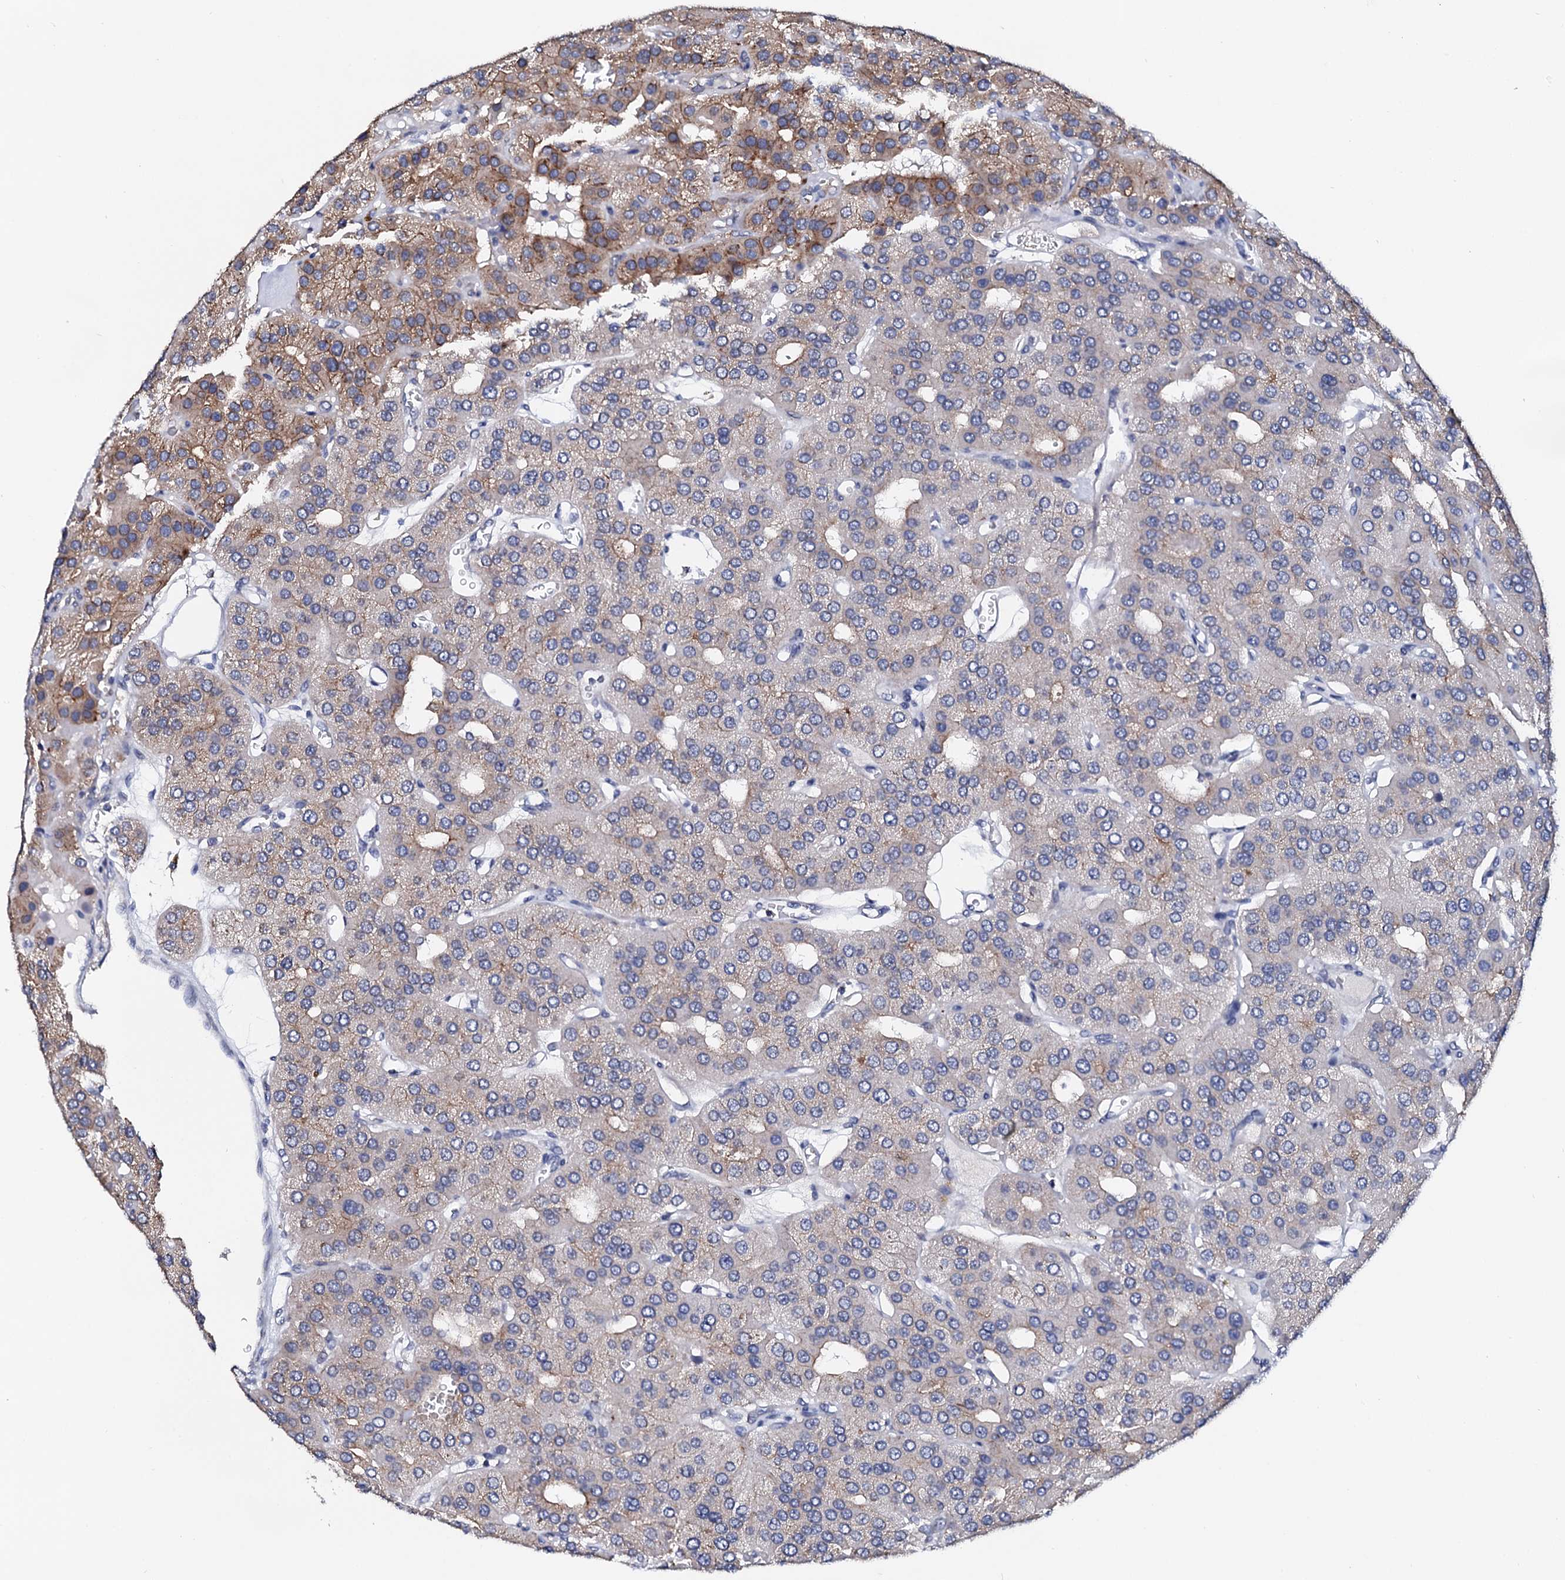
{"staining": {"intensity": "moderate", "quantity": "<25%", "location": "cytoplasmic/membranous"}, "tissue": "parathyroid gland", "cell_type": "Glandular cells", "image_type": "normal", "snomed": [{"axis": "morphology", "description": "Normal tissue, NOS"}, {"axis": "morphology", "description": "Adenoma, NOS"}, {"axis": "topography", "description": "Parathyroid gland"}], "caption": "Immunohistochemistry of unremarkable human parathyroid gland demonstrates low levels of moderate cytoplasmic/membranous positivity in about <25% of glandular cells.", "gene": "NUP58", "patient": {"sex": "female", "age": 86}}